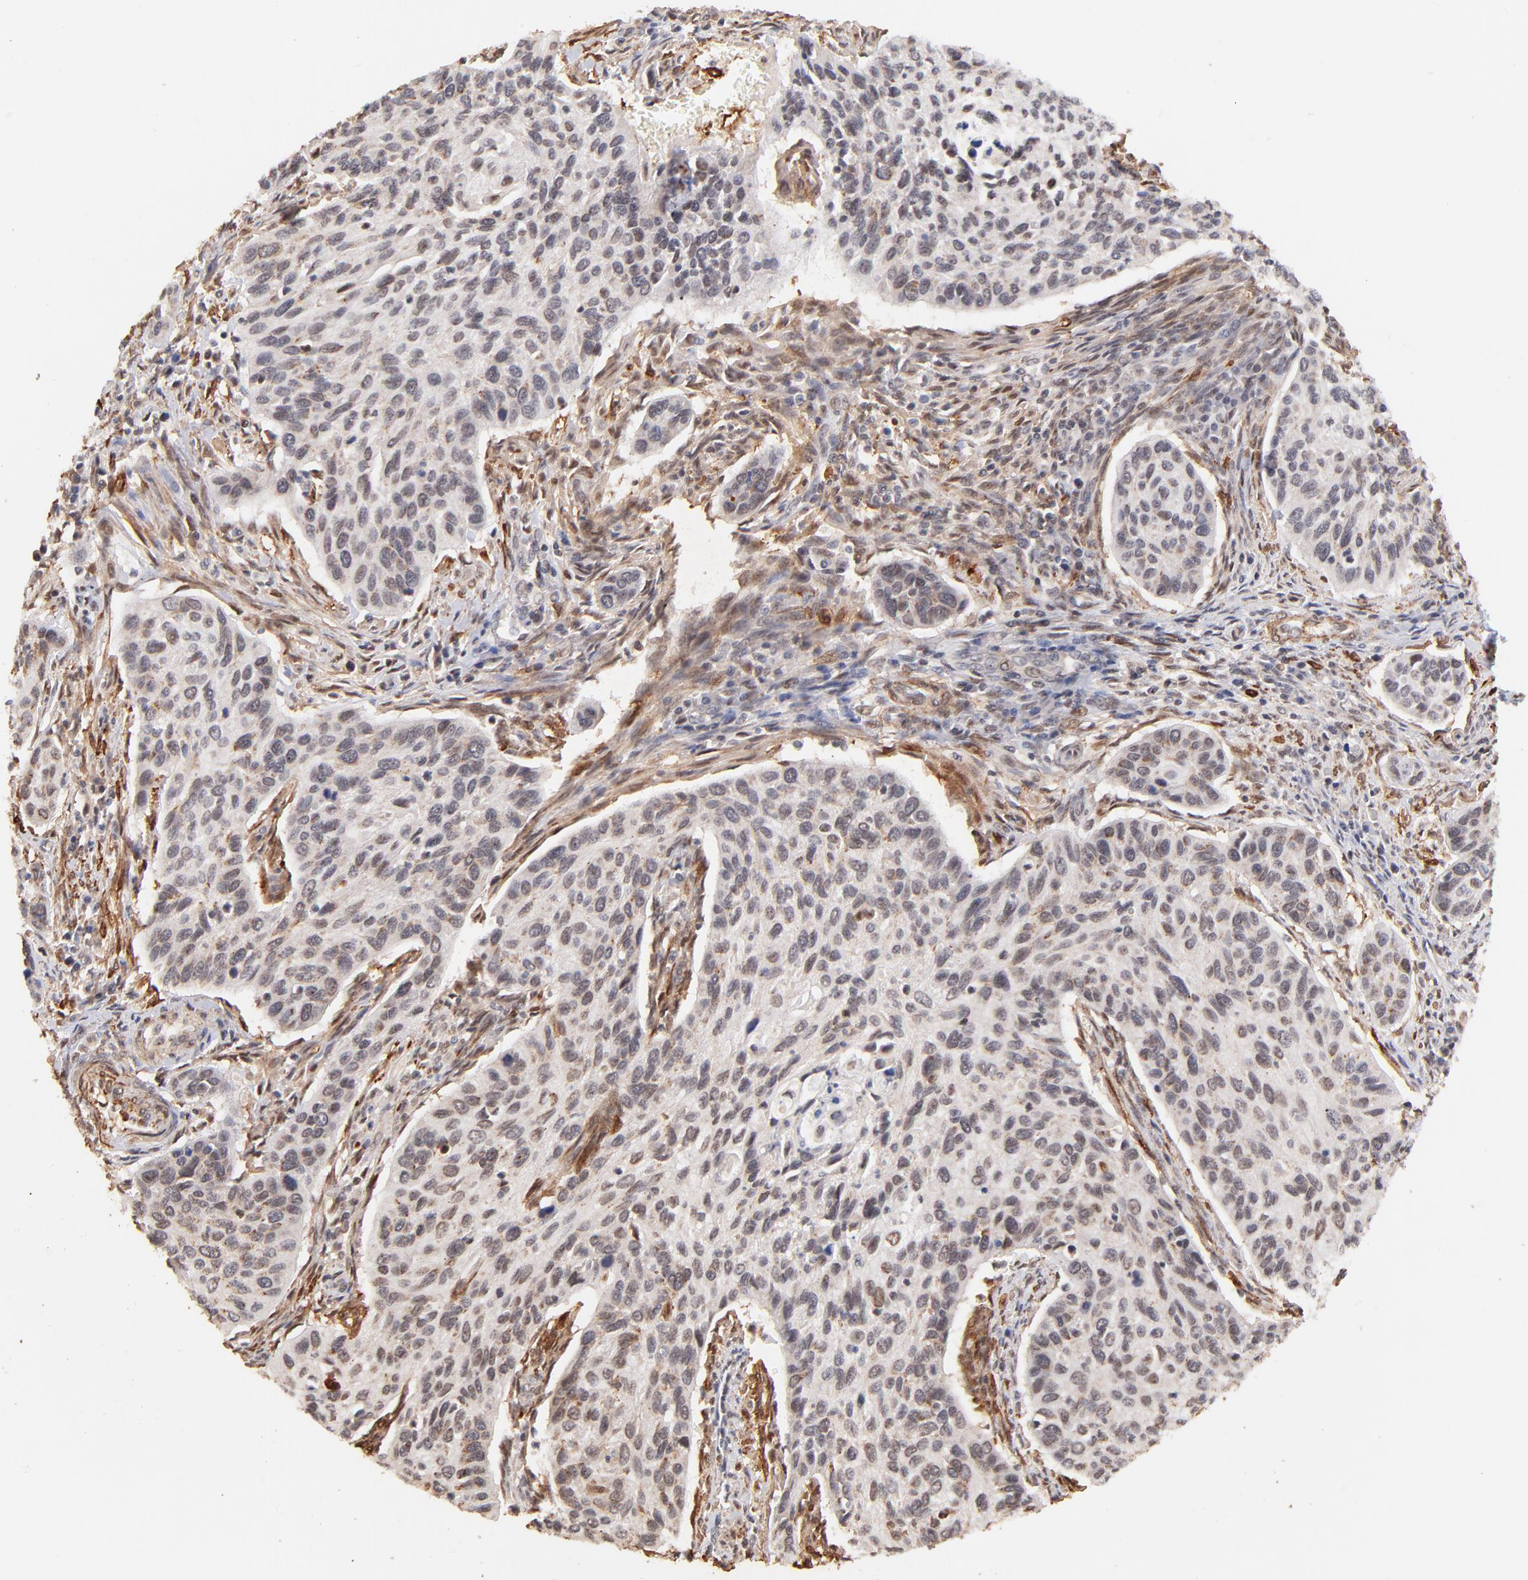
{"staining": {"intensity": "weak", "quantity": "25%-75%", "location": "nuclear"}, "tissue": "cervical cancer", "cell_type": "Tumor cells", "image_type": "cancer", "snomed": [{"axis": "morphology", "description": "Squamous cell carcinoma, NOS"}, {"axis": "topography", "description": "Cervix"}], "caption": "Cervical cancer stained for a protein (brown) demonstrates weak nuclear positive staining in approximately 25%-75% of tumor cells.", "gene": "ZFP92", "patient": {"sex": "female", "age": 57}}